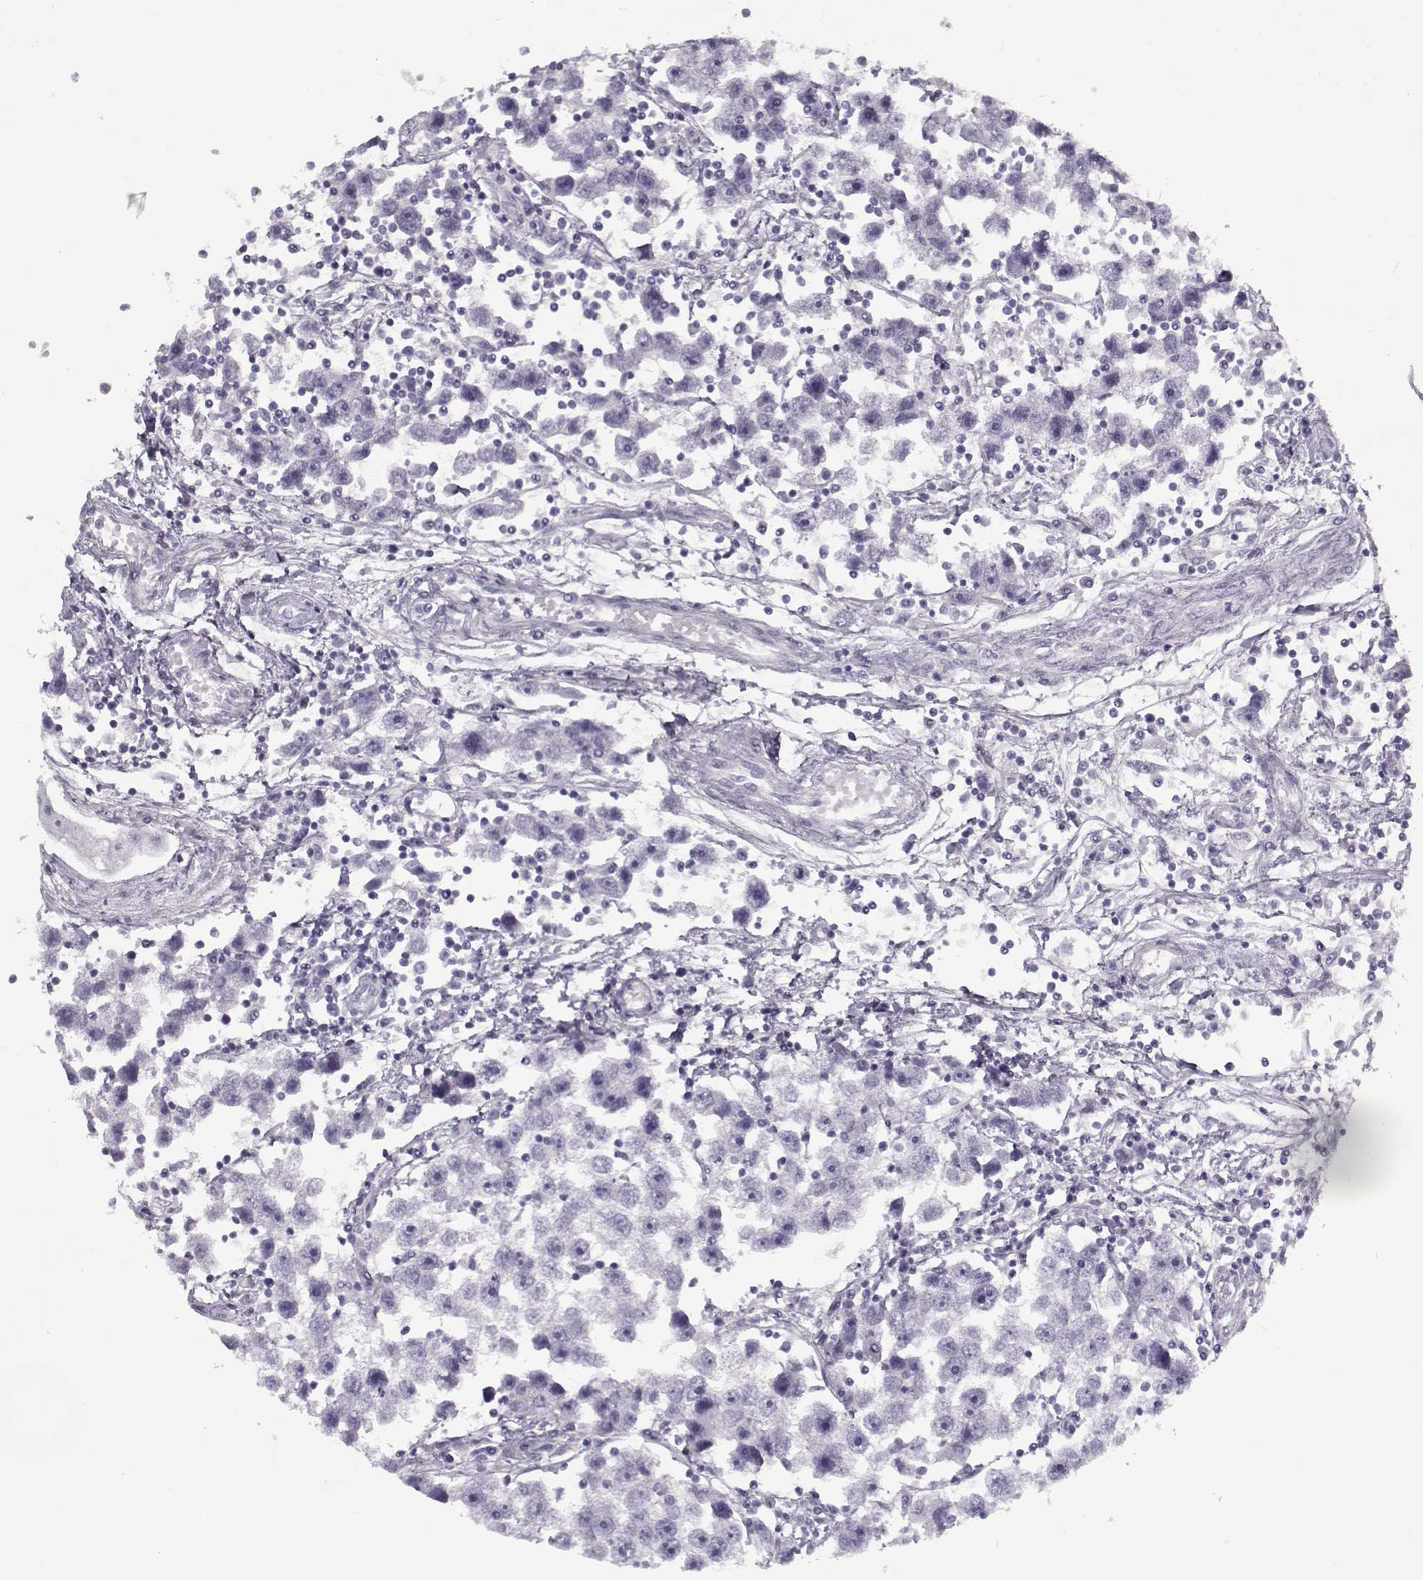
{"staining": {"intensity": "negative", "quantity": "none", "location": "none"}, "tissue": "testis cancer", "cell_type": "Tumor cells", "image_type": "cancer", "snomed": [{"axis": "morphology", "description": "Seminoma, NOS"}, {"axis": "topography", "description": "Testis"}], "caption": "Immunohistochemistry (IHC) of human seminoma (testis) reveals no expression in tumor cells.", "gene": "CCDC136", "patient": {"sex": "male", "age": 30}}